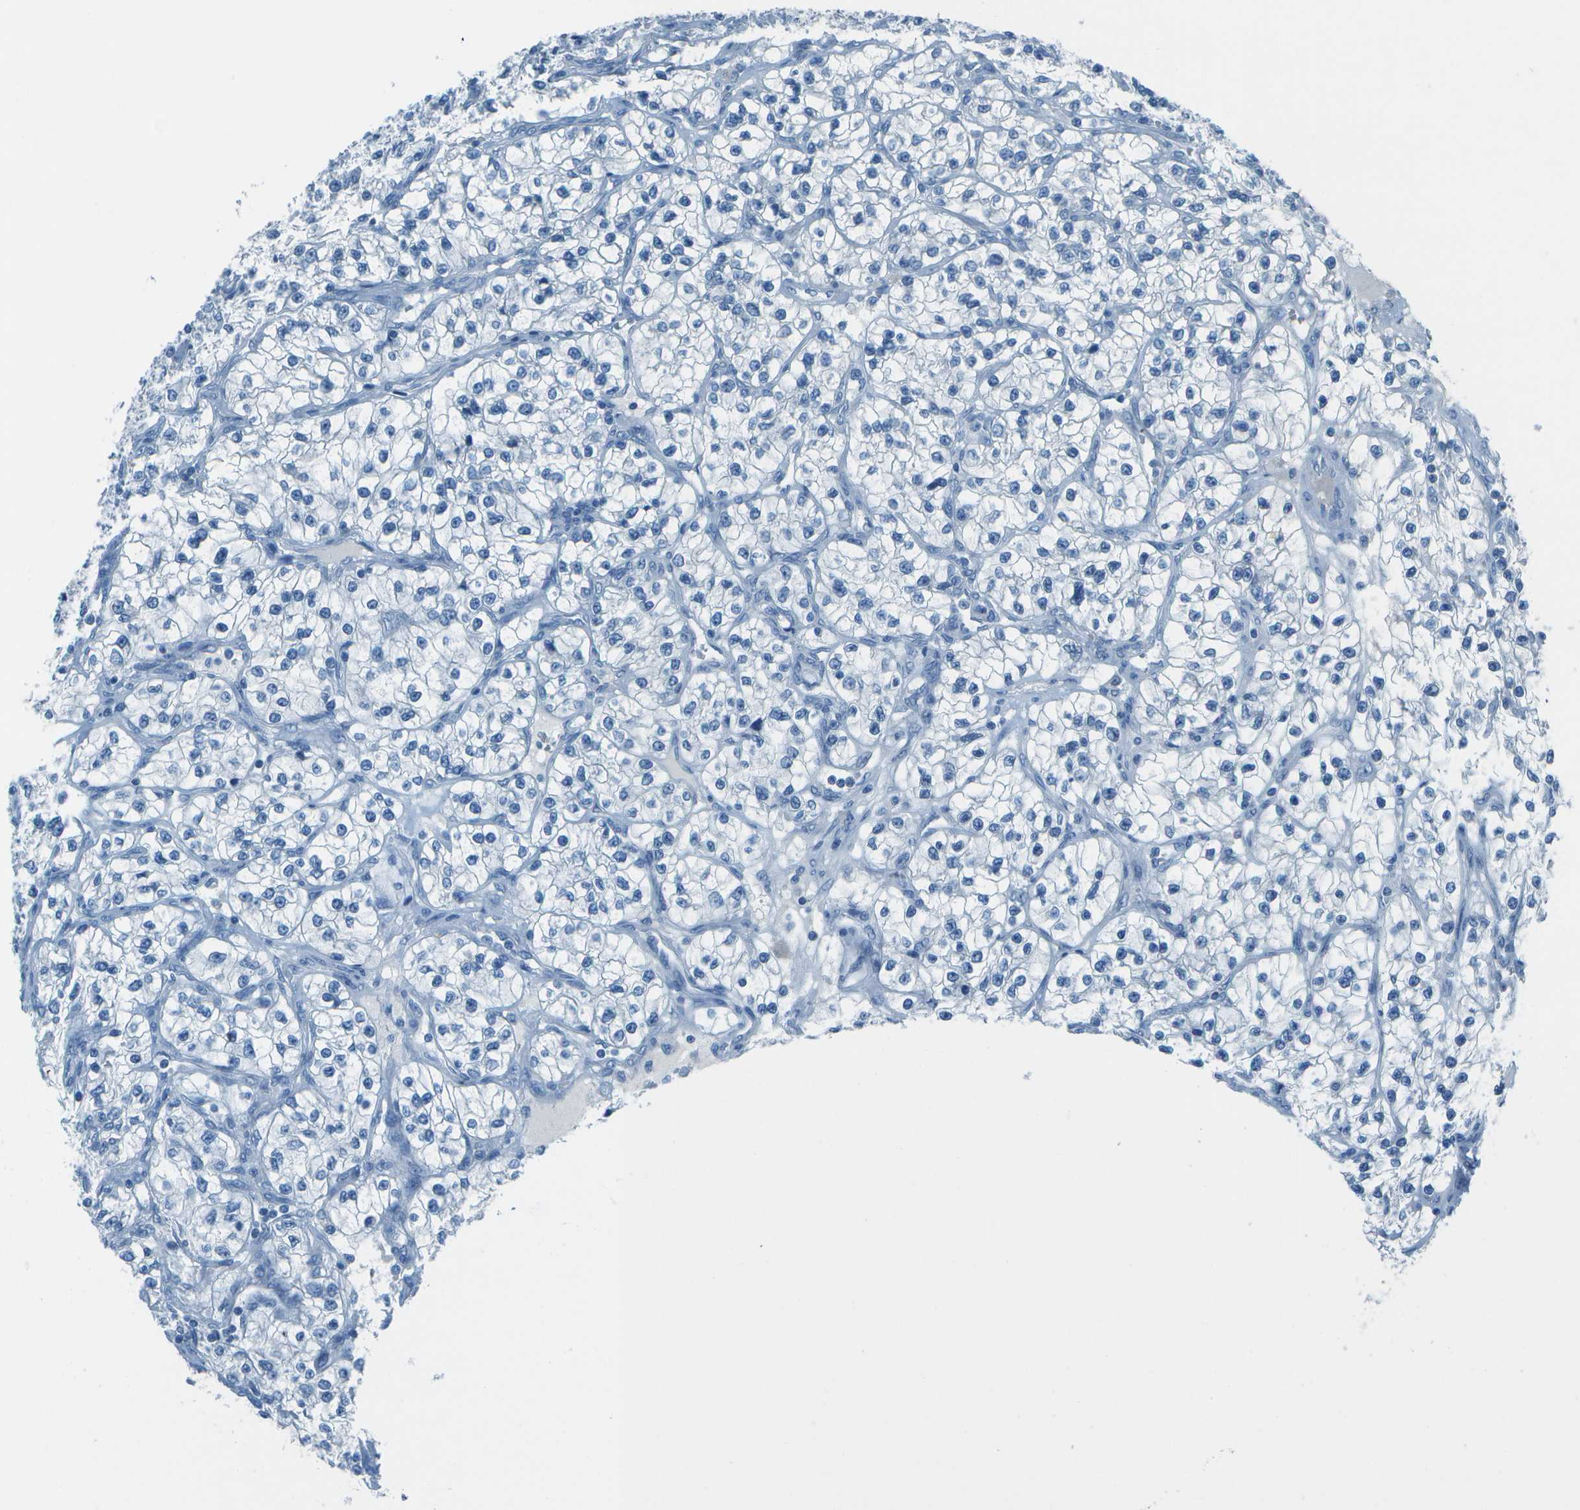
{"staining": {"intensity": "negative", "quantity": "none", "location": "none"}, "tissue": "renal cancer", "cell_type": "Tumor cells", "image_type": "cancer", "snomed": [{"axis": "morphology", "description": "Adenocarcinoma, NOS"}, {"axis": "topography", "description": "Kidney"}], "caption": "Immunohistochemical staining of renal cancer demonstrates no significant expression in tumor cells.", "gene": "FGF1", "patient": {"sex": "female", "age": 57}}